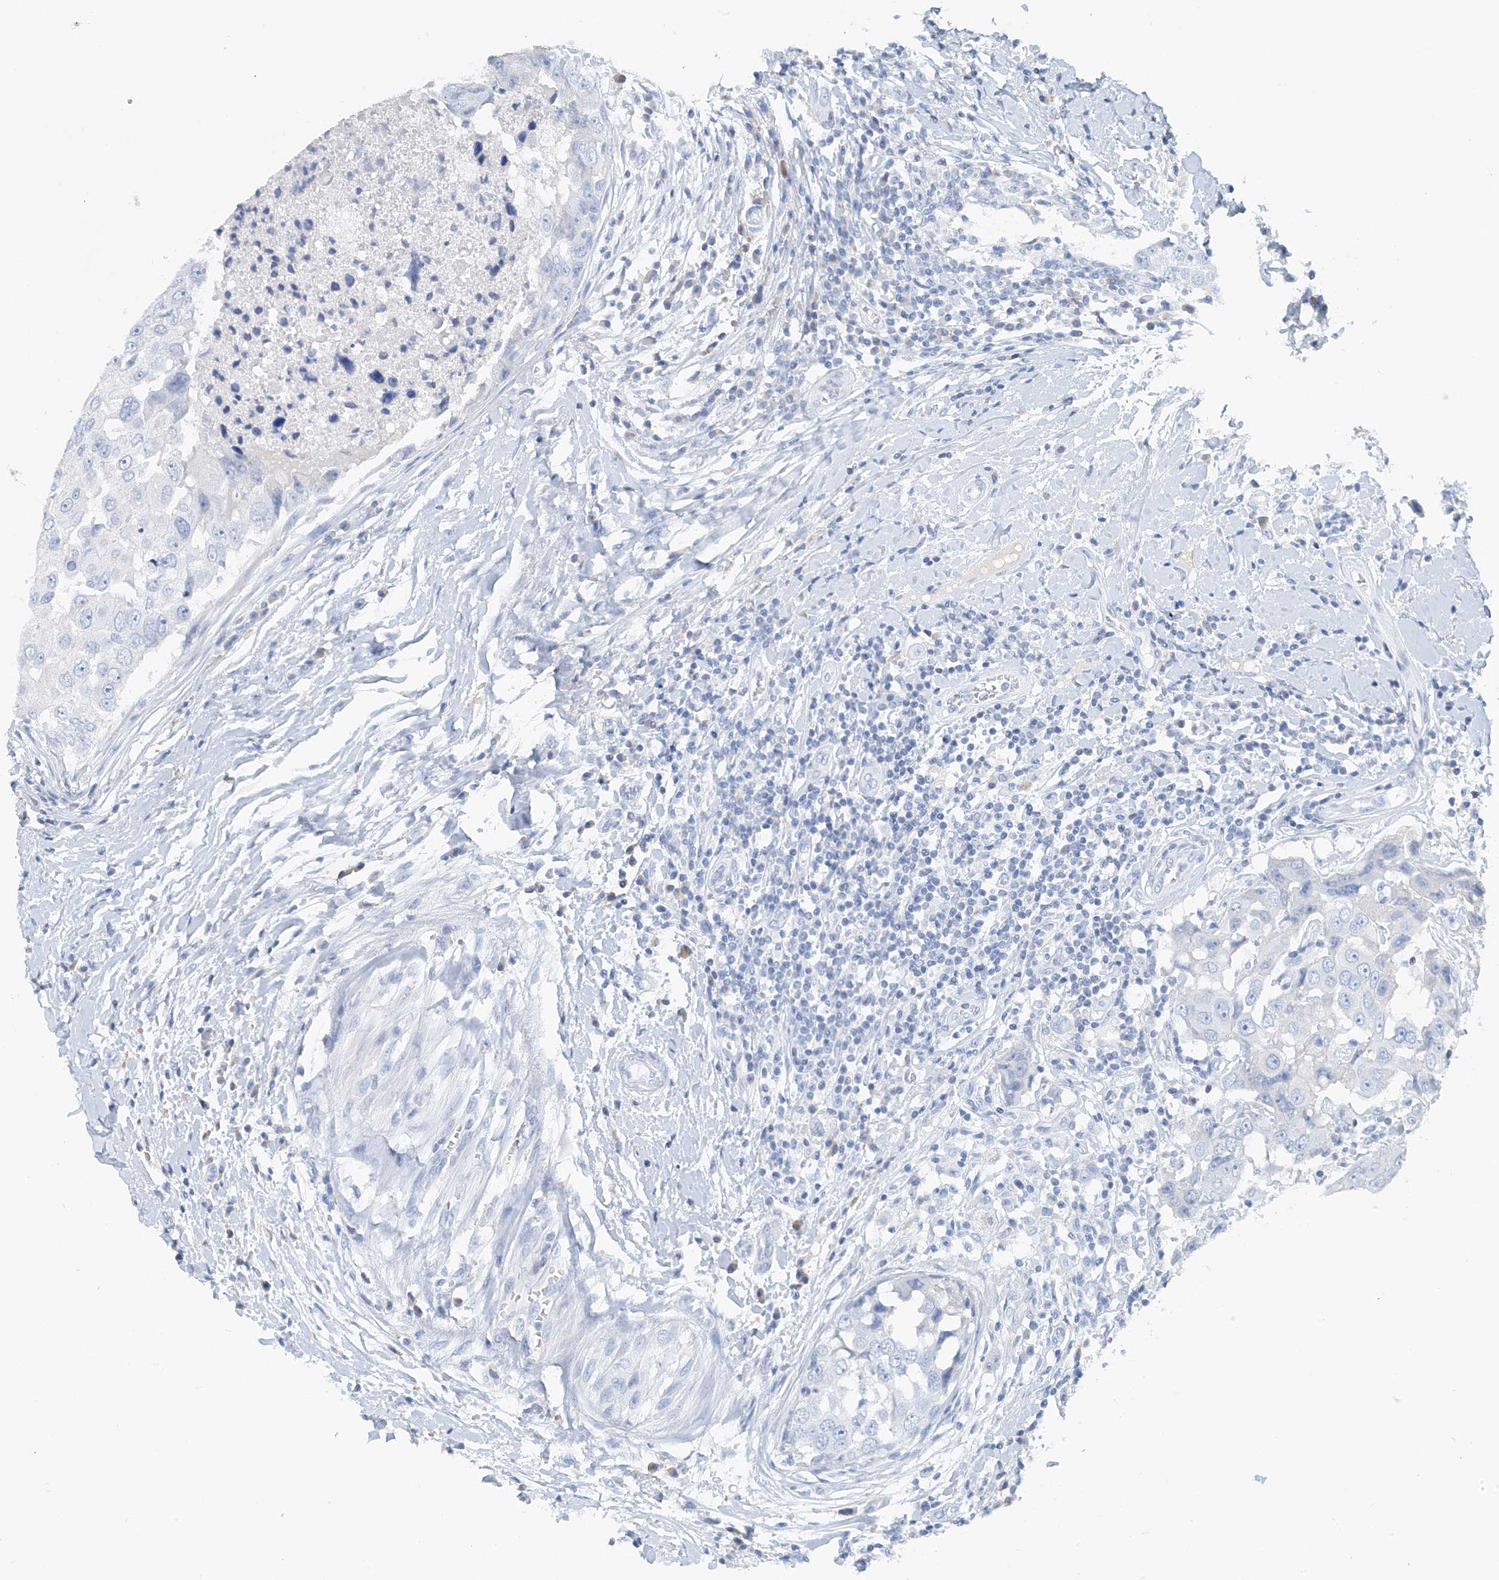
{"staining": {"intensity": "negative", "quantity": "none", "location": "none"}, "tissue": "breast cancer", "cell_type": "Tumor cells", "image_type": "cancer", "snomed": [{"axis": "morphology", "description": "Duct carcinoma"}, {"axis": "topography", "description": "Breast"}], "caption": "Immunohistochemistry (IHC) of breast infiltrating ductal carcinoma exhibits no positivity in tumor cells. (Stains: DAB IHC with hematoxylin counter stain, Microscopy: brightfield microscopy at high magnification).", "gene": "CTRL", "patient": {"sex": "female", "age": 27}}